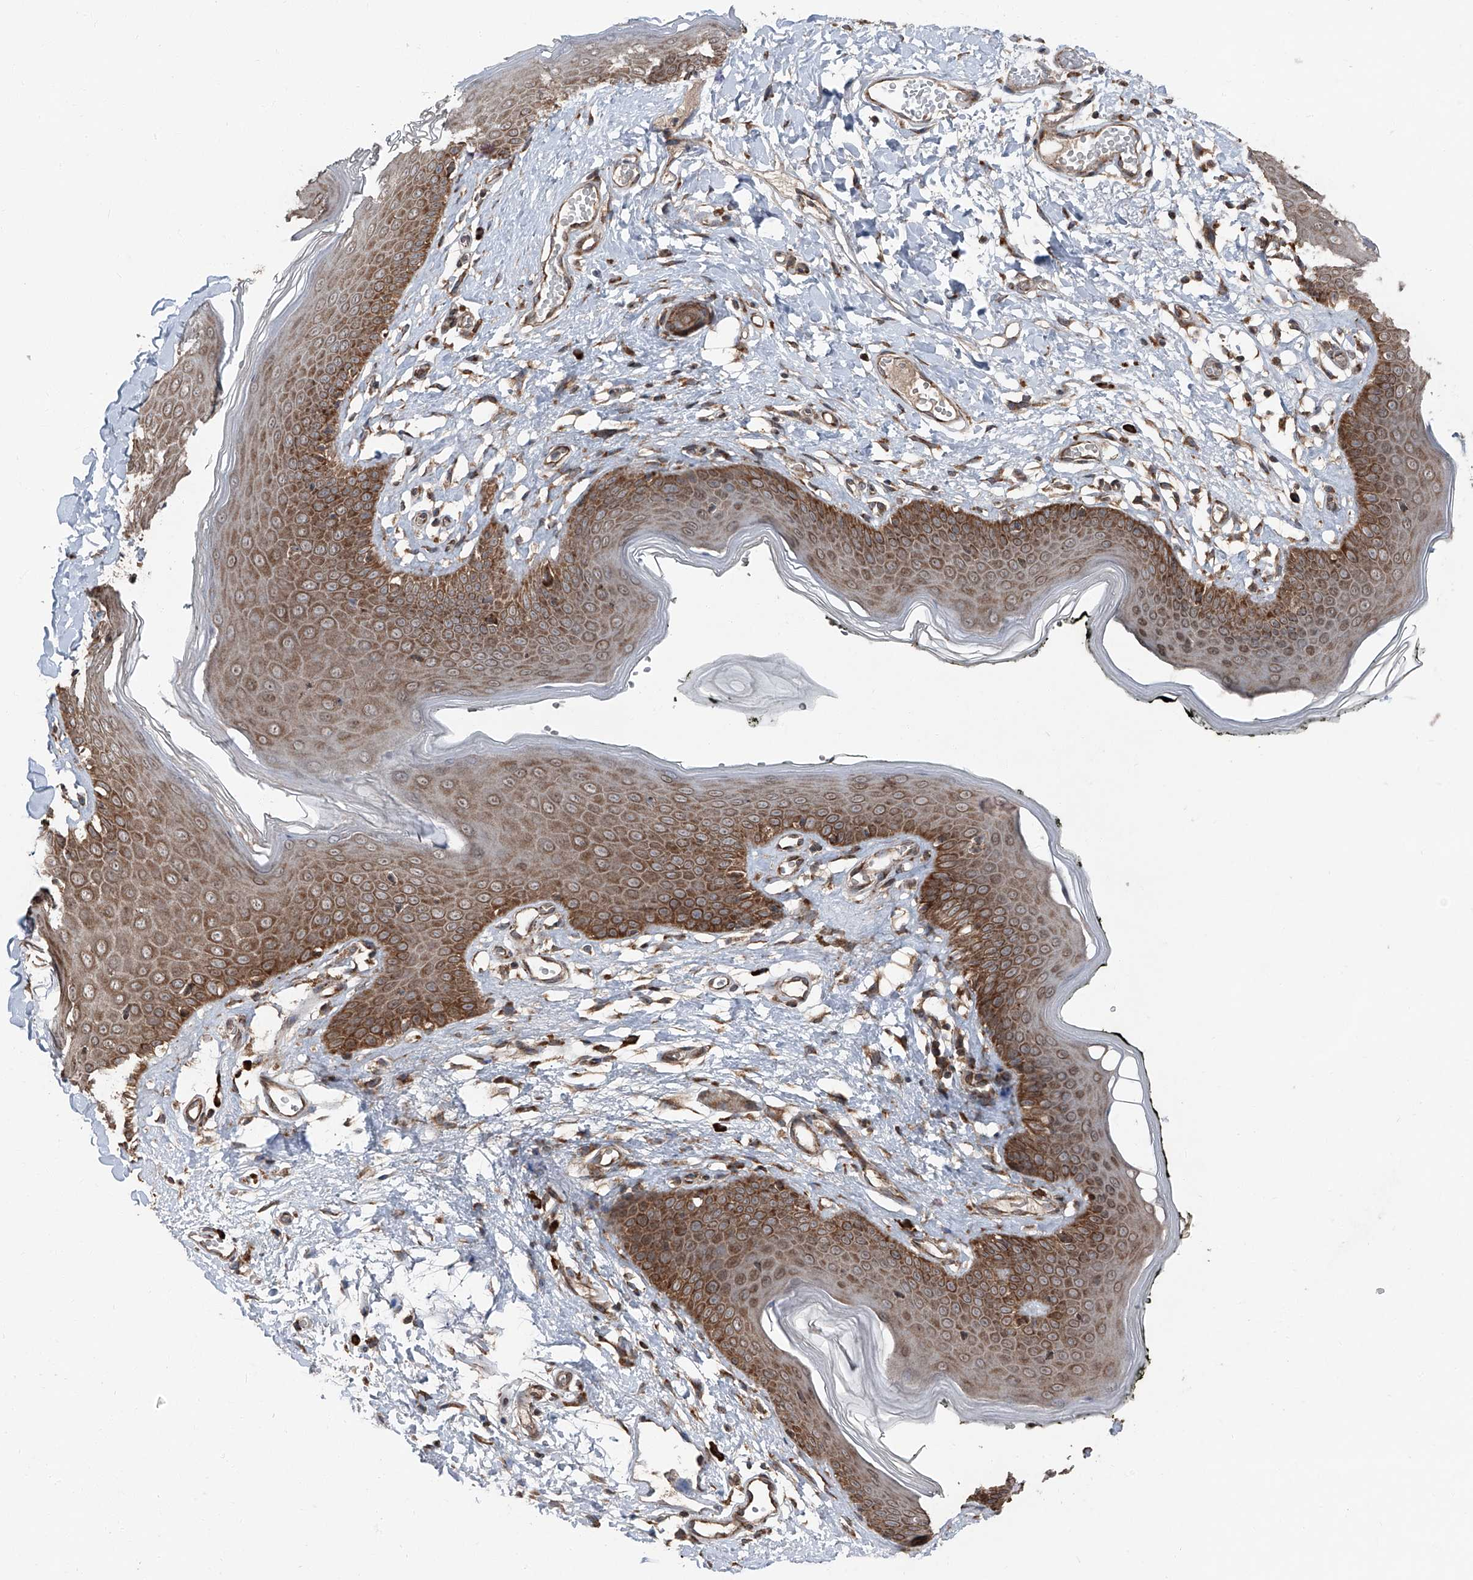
{"staining": {"intensity": "strong", "quantity": ">75%", "location": "cytoplasmic/membranous"}, "tissue": "skin", "cell_type": "Epidermal cells", "image_type": "normal", "snomed": [{"axis": "morphology", "description": "Normal tissue, NOS"}, {"axis": "morphology", "description": "Inflammation, NOS"}, {"axis": "topography", "description": "Vulva"}], "caption": "Brown immunohistochemical staining in unremarkable human skin demonstrates strong cytoplasmic/membranous staining in about >75% of epidermal cells. (brown staining indicates protein expression, while blue staining denotes nuclei).", "gene": "LIMK1", "patient": {"sex": "female", "age": 84}}